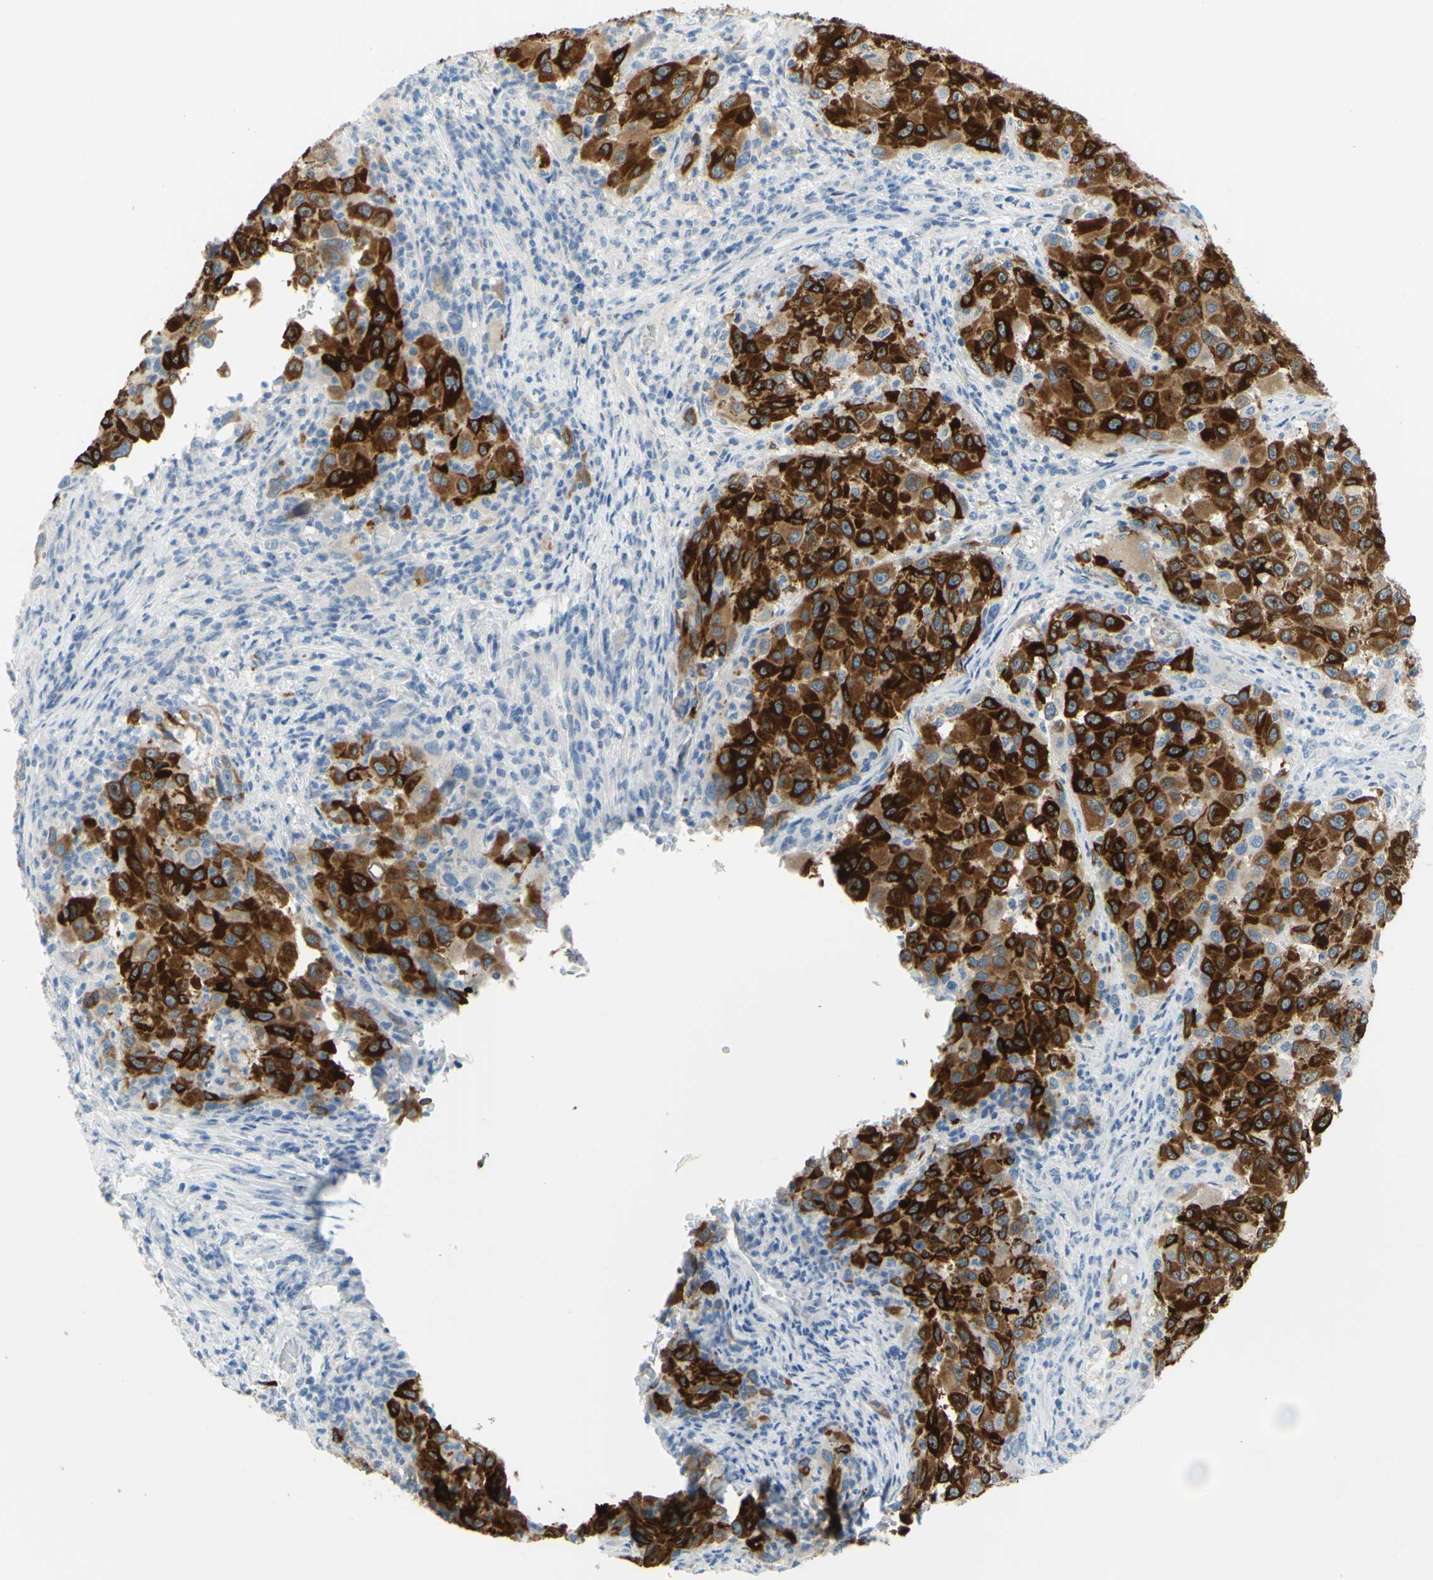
{"staining": {"intensity": "strong", "quantity": ">75%", "location": "cytoplasmic/membranous"}, "tissue": "melanoma", "cell_type": "Tumor cells", "image_type": "cancer", "snomed": [{"axis": "morphology", "description": "Malignant melanoma, Metastatic site"}, {"axis": "topography", "description": "Lymph node"}], "caption": "The histopathology image shows staining of melanoma, revealing strong cytoplasmic/membranous protein staining (brown color) within tumor cells.", "gene": "DCT", "patient": {"sex": "male", "age": 61}}